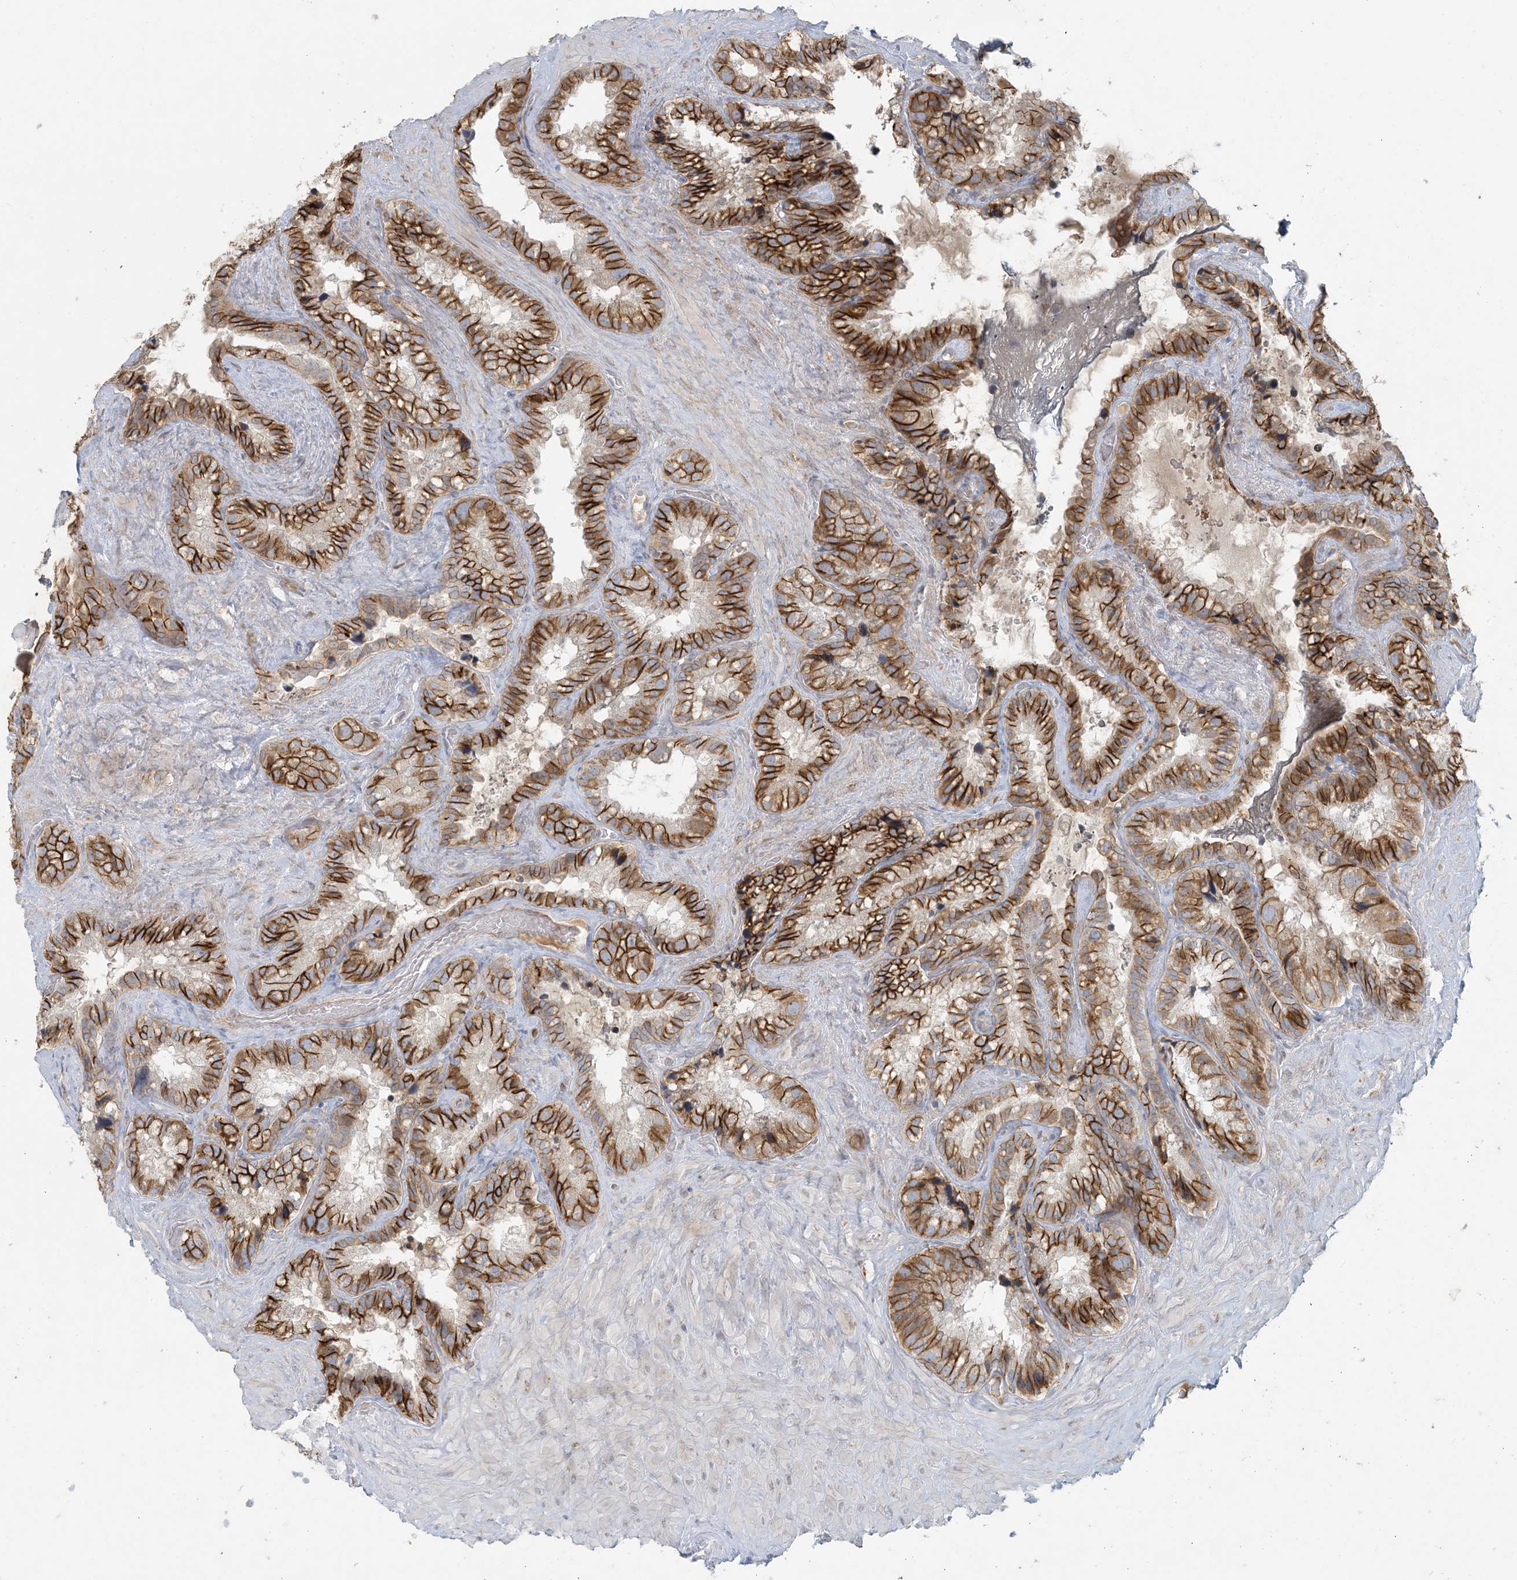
{"staining": {"intensity": "strong", "quantity": ">75%", "location": "cytoplasmic/membranous"}, "tissue": "seminal vesicle", "cell_type": "Glandular cells", "image_type": "normal", "snomed": [{"axis": "morphology", "description": "Normal tissue, NOS"}, {"axis": "topography", "description": "Prostate"}, {"axis": "topography", "description": "Seminal veicle"}], "caption": "A high amount of strong cytoplasmic/membranous staining is present in about >75% of glandular cells in benign seminal vesicle.", "gene": "HACL1", "patient": {"sex": "male", "age": 68}}